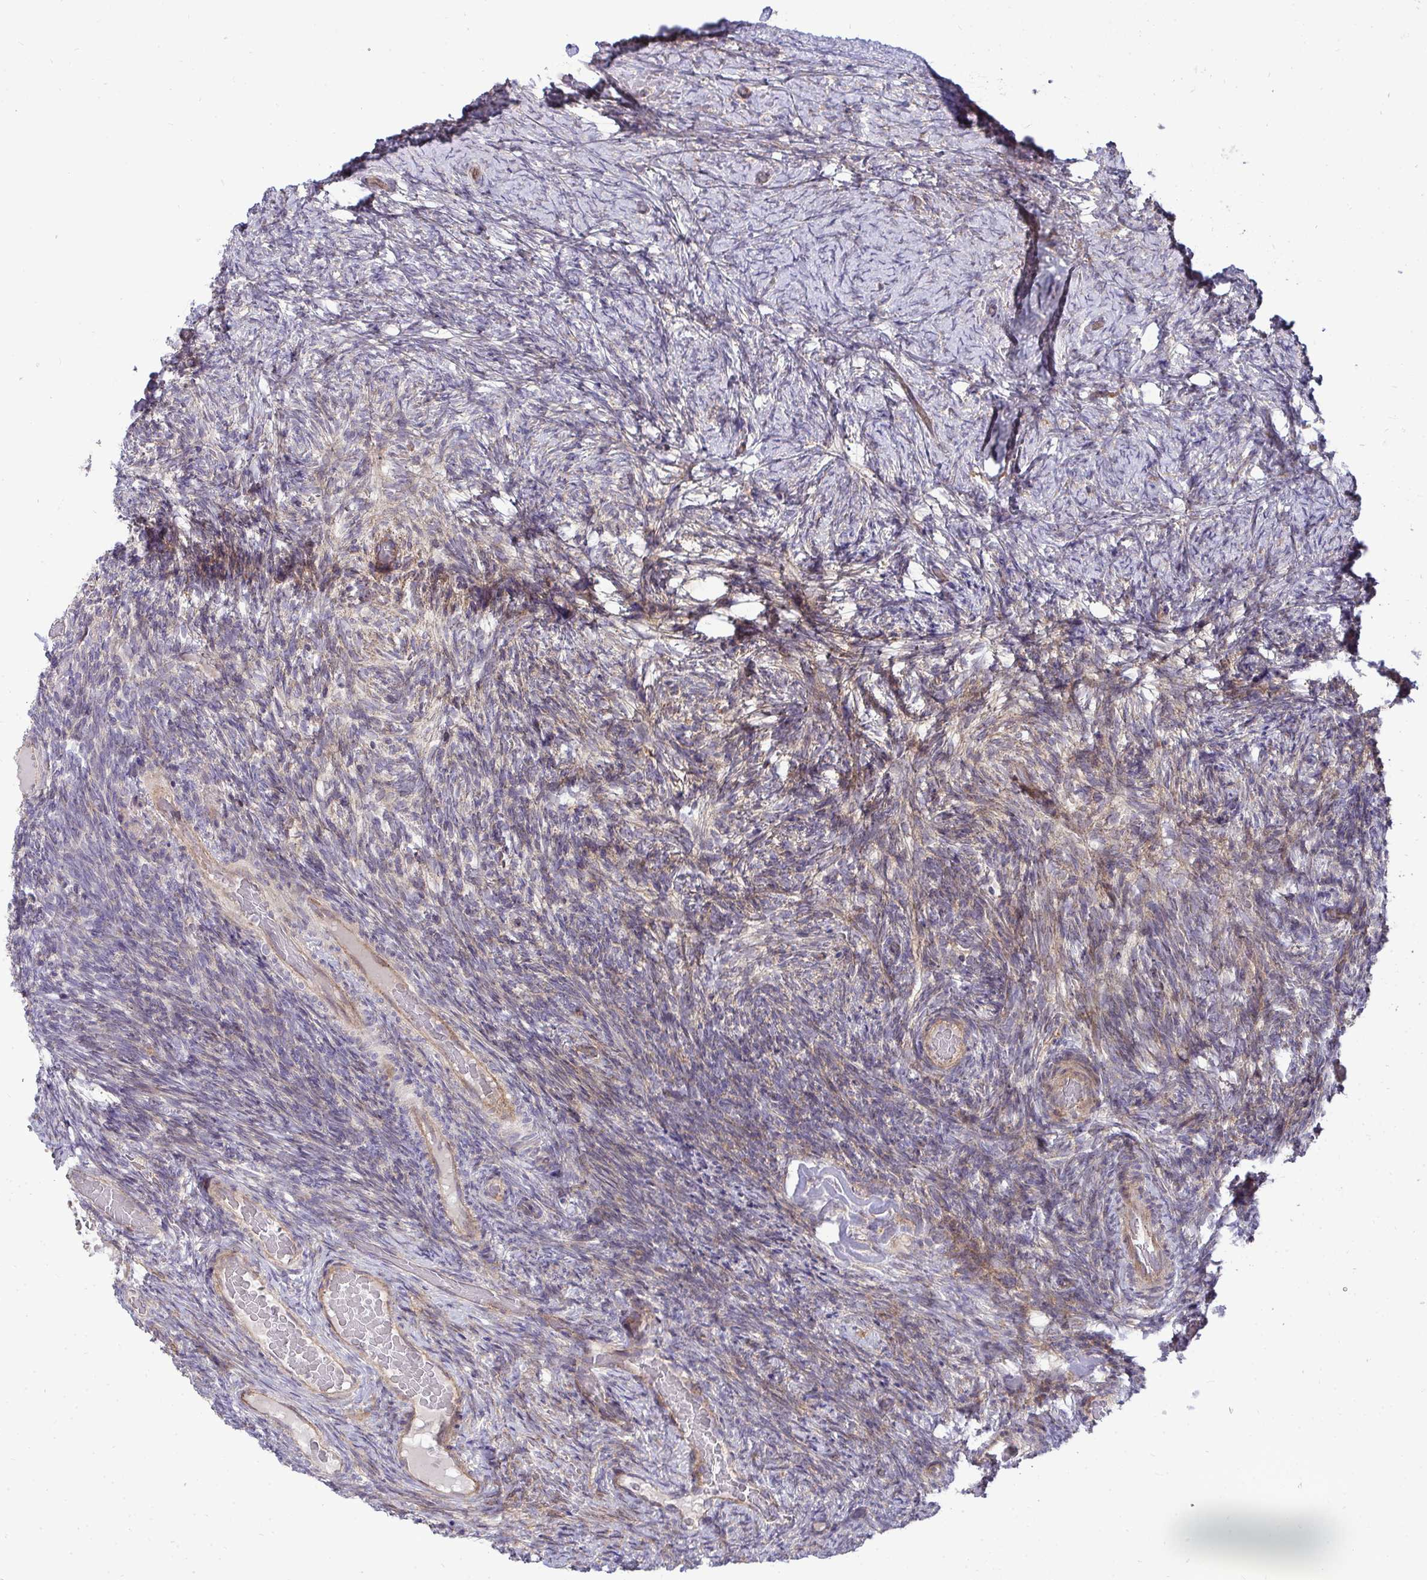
{"staining": {"intensity": "weak", "quantity": "<25%", "location": "cytoplasmic/membranous"}, "tissue": "ovary", "cell_type": "Ovarian stroma cells", "image_type": "normal", "snomed": [{"axis": "morphology", "description": "Normal tissue, NOS"}, {"axis": "topography", "description": "Ovary"}], "caption": "Histopathology image shows no significant protein staining in ovarian stroma cells of unremarkable ovary.", "gene": "SH2D1B", "patient": {"sex": "female", "age": 34}}